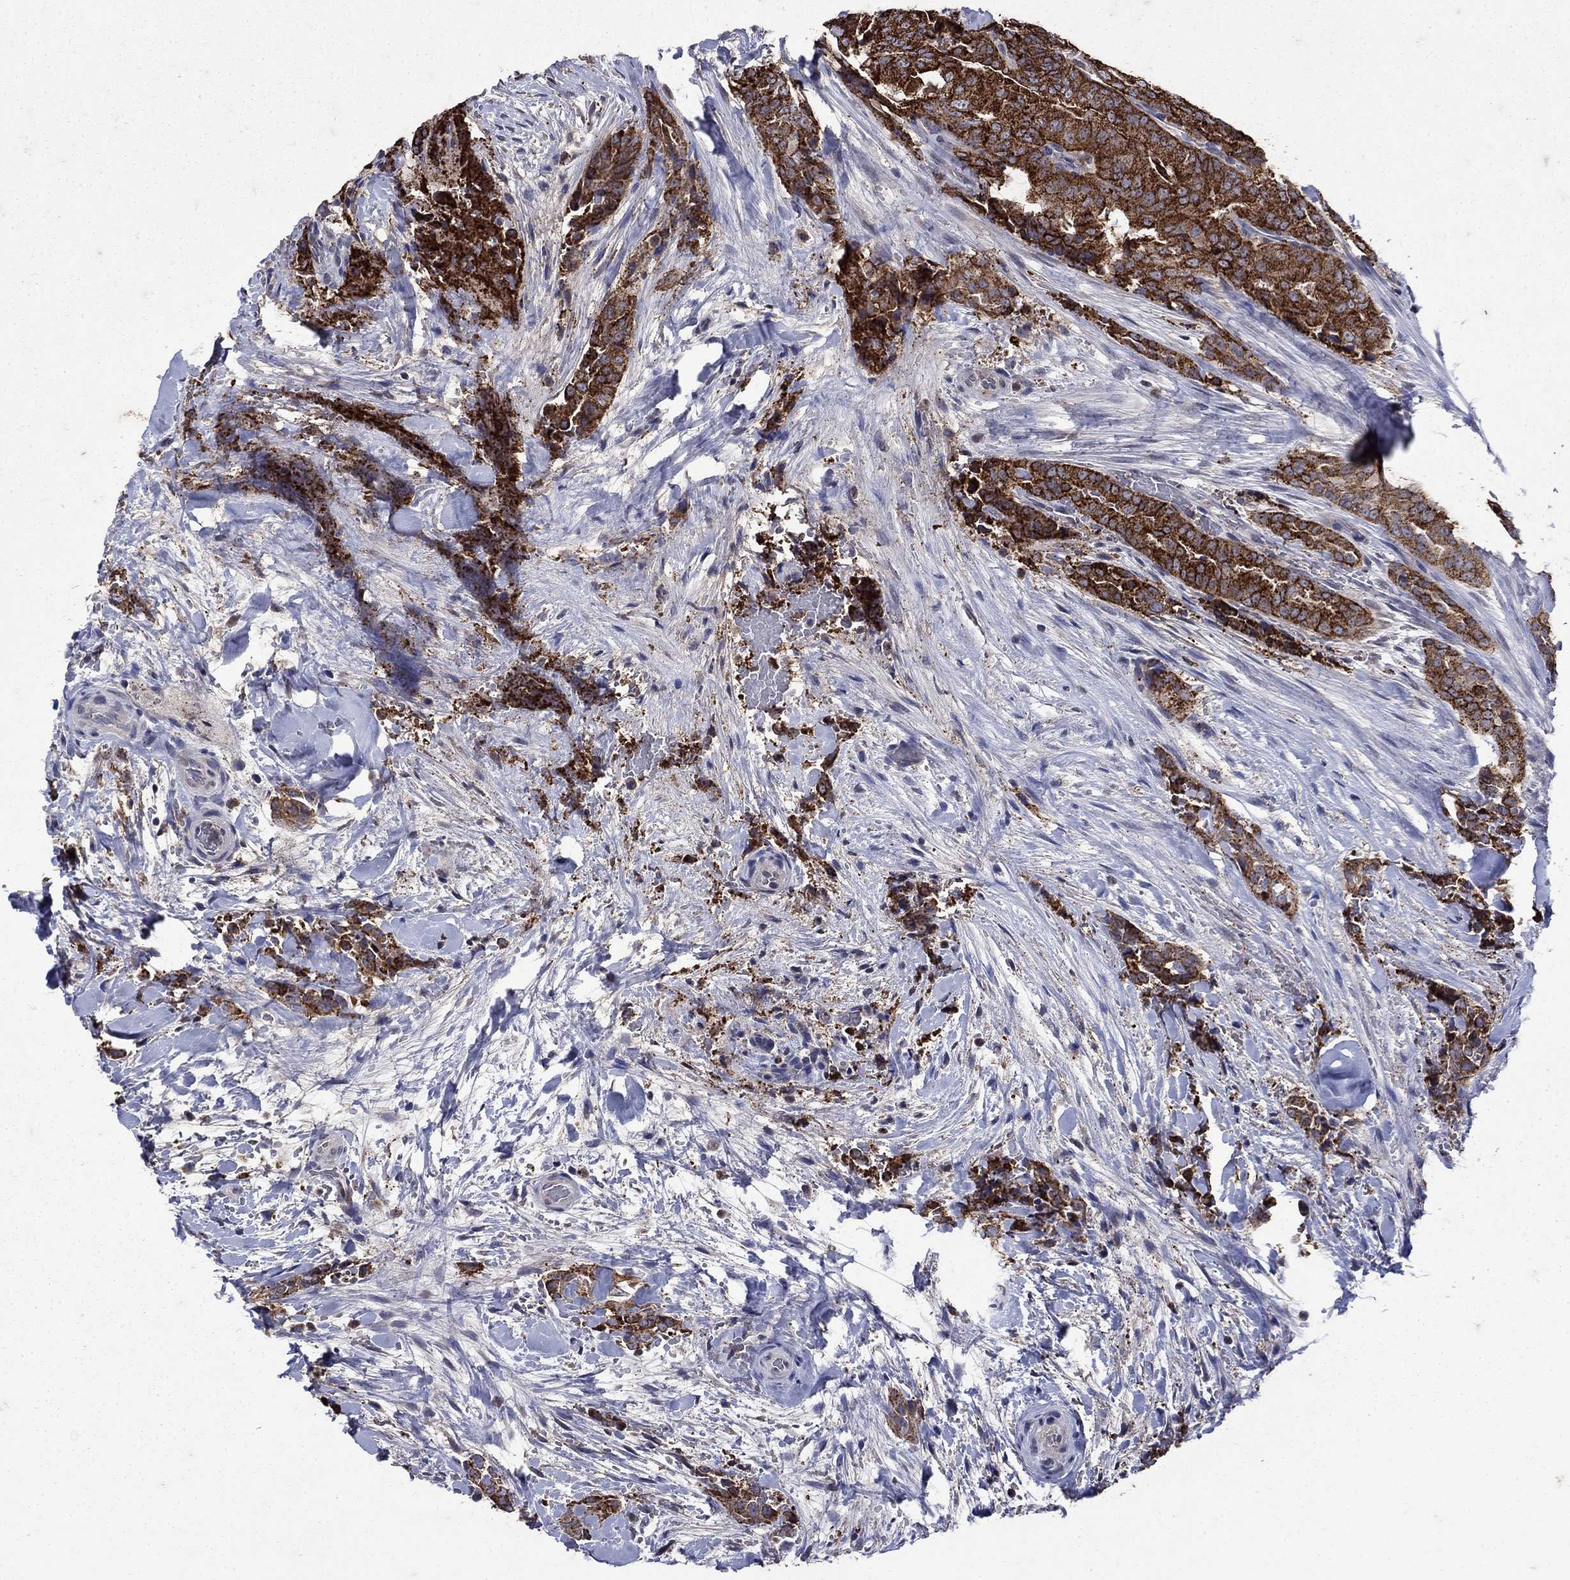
{"staining": {"intensity": "strong", "quantity": ">75%", "location": "cytoplasmic/membranous"}, "tissue": "thyroid cancer", "cell_type": "Tumor cells", "image_type": "cancer", "snomed": [{"axis": "morphology", "description": "Papillary adenocarcinoma, NOS"}, {"axis": "topography", "description": "Thyroid gland"}], "caption": "Protein expression analysis of papillary adenocarcinoma (thyroid) shows strong cytoplasmic/membranous positivity in approximately >75% of tumor cells.", "gene": "NPC2", "patient": {"sex": "male", "age": 61}}